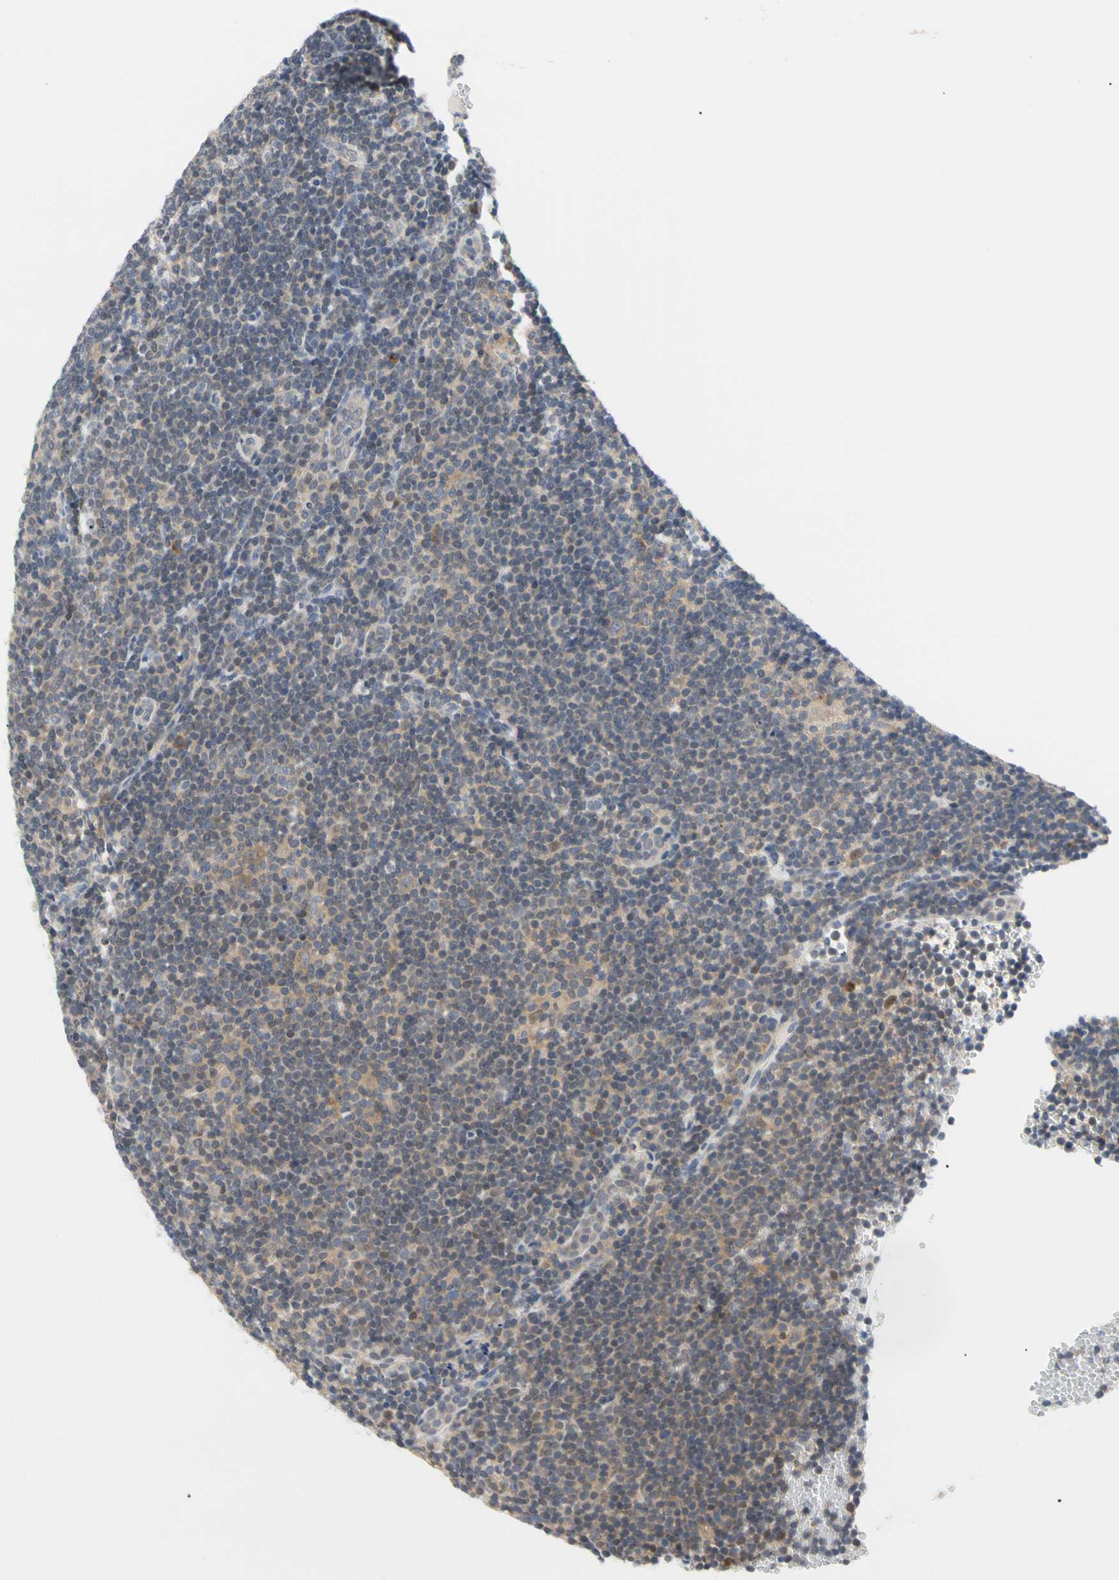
{"staining": {"intensity": "weak", "quantity": ">75%", "location": "cytoplasmic/membranous"}, "tissue": "lymphoma", "cell_type": "Tumor cells", "image_type": "cancer", "snomed": [{"axis": "morphology", "description": "Hodgkin's disease, NOS"}, {"axis": "topography", "description": "Lymph node"}], "caption": "Lymphoma was stained to show a protein in brown. There is low levels of weak cytoplasmic/membranous positivity in about >75% of tumor cells.", "gene": "SEC23B", "patient": {"sex": "female", "age": 57}}